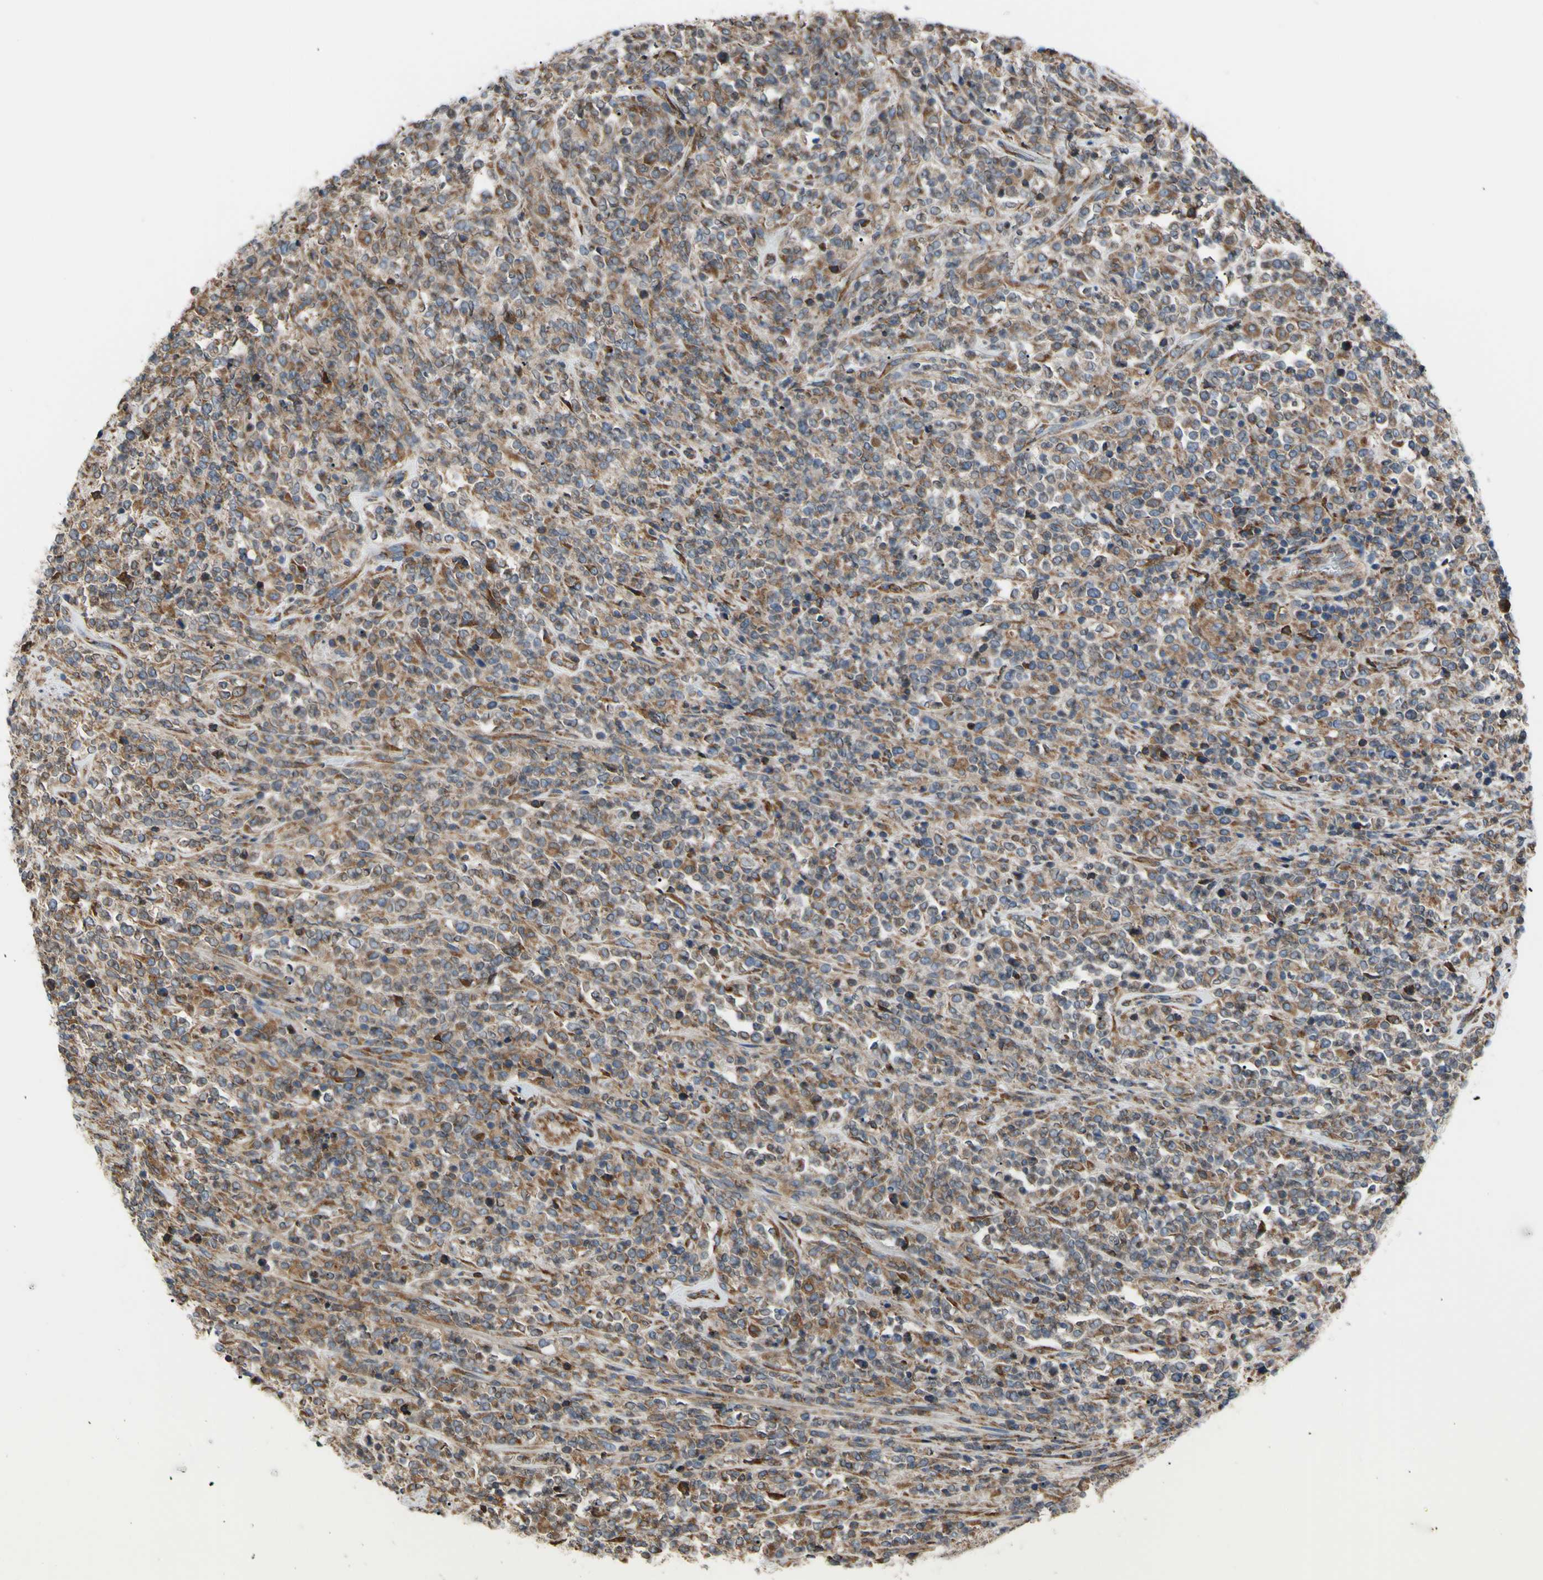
{"staining": {"intensity": "moderate", "quantity": ">75%", "location": "cytoplasmic/membranous"}, "tissue": "lymphoma", "cell_type": "Tumor cells", "image_type": "cancer", "snomed": [{"axis": "morphology", "description": "Malignant lymphoma, non-Hodgkin's type, High grade"}, {"axis": "topography", "description": "Soft tissue"}], "caption": "Brown immunohistochemical staining in high-grade malignant lymphoma, non-Hodgkin's type demonstrates moderate cytoplasmic/membranous positivity in approximately >75% of tumor cells. (Stains: DAB in brown, nuclei in blue, Microscopy: brightfield microscopy at high magnification).", "gene": "BMF", "patient": {"sex": "male", "age": 18}}